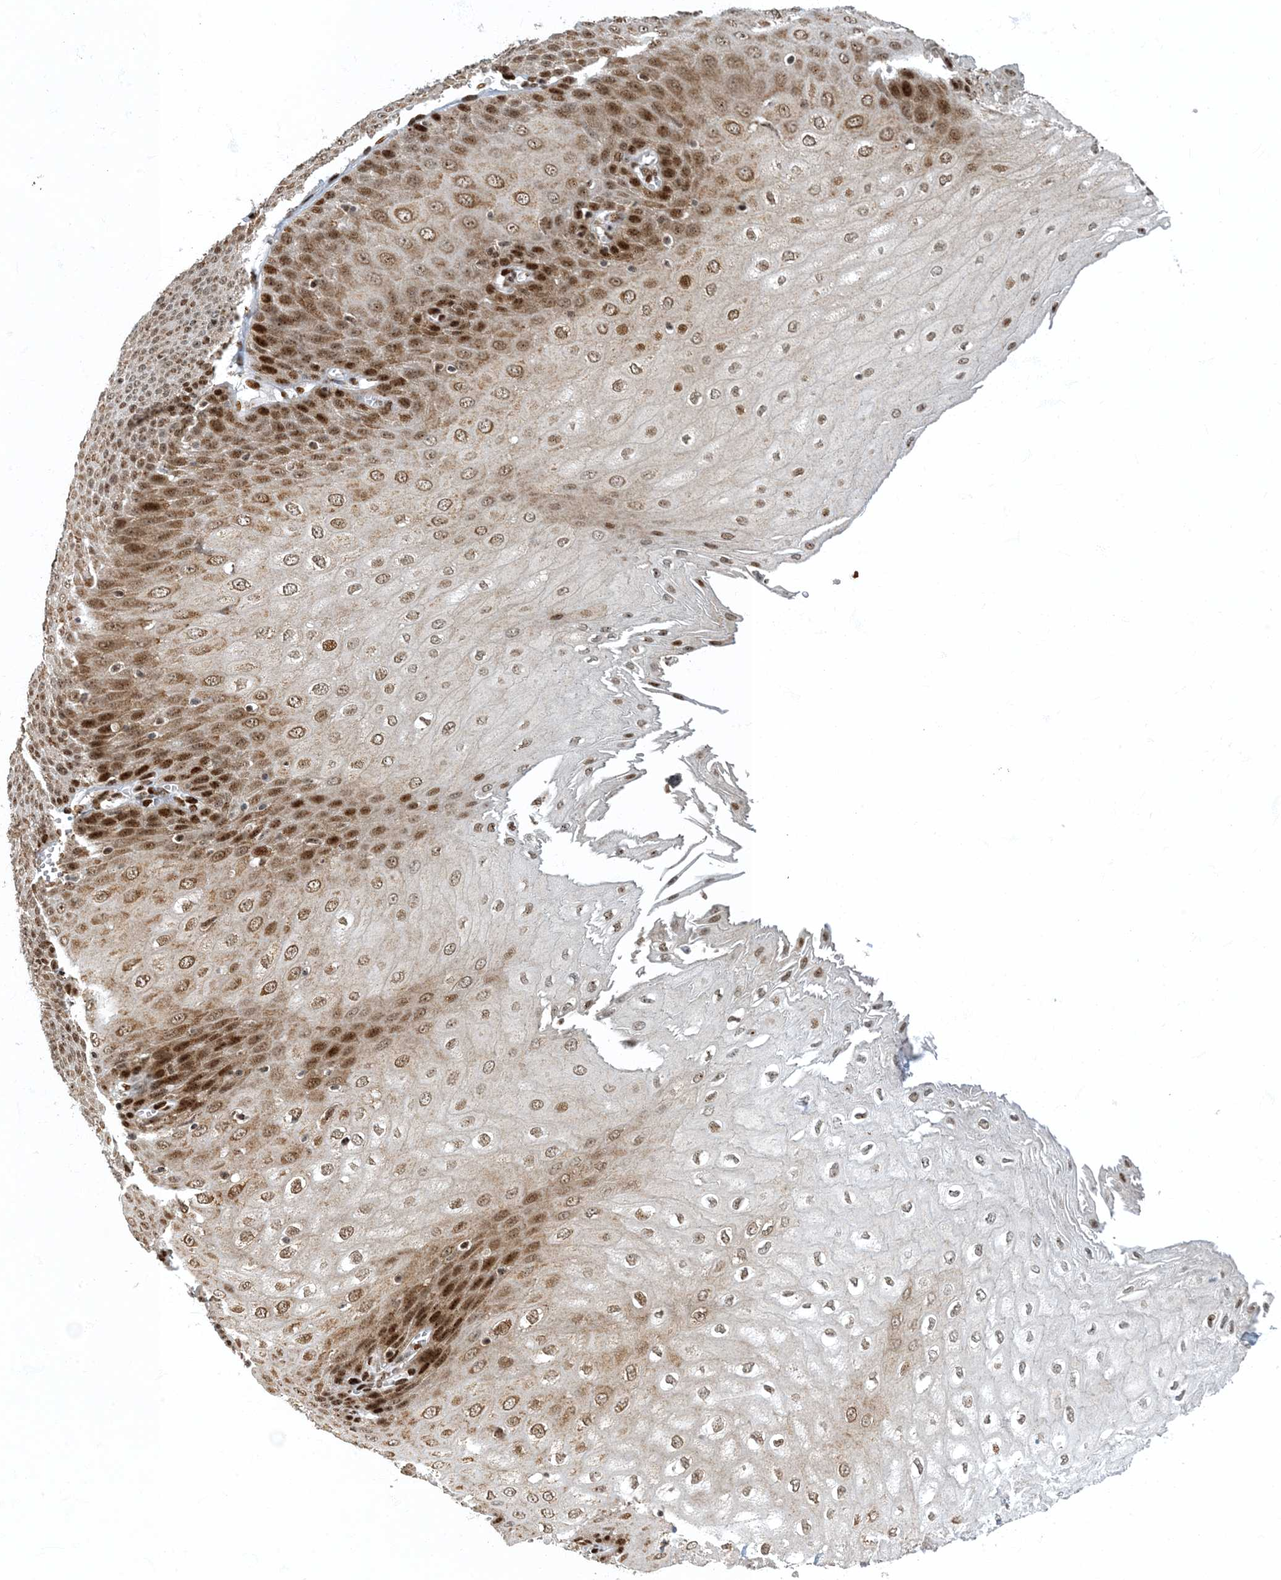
{"staining": {"intensity": "strong", "quantity": ">75%", "location": "cytoplasmic/membranous,nuclear"}, "tissue": "esophagus", "cell_type": "Squamous epithelial cells", "image_type": "normal", "snomed": [{"axis": "morphology", "description": "Normal tissue, NOS"}, {"axis": "topography", "description": "Esophagus"}], "caption": "Esophagus stained for a protein reveals strong cytoplasmic/membranous,nuclear positivity in squamous epithelial cells.", "gene": "MBD1", "patient": {"sex": "male", "age": 60}}